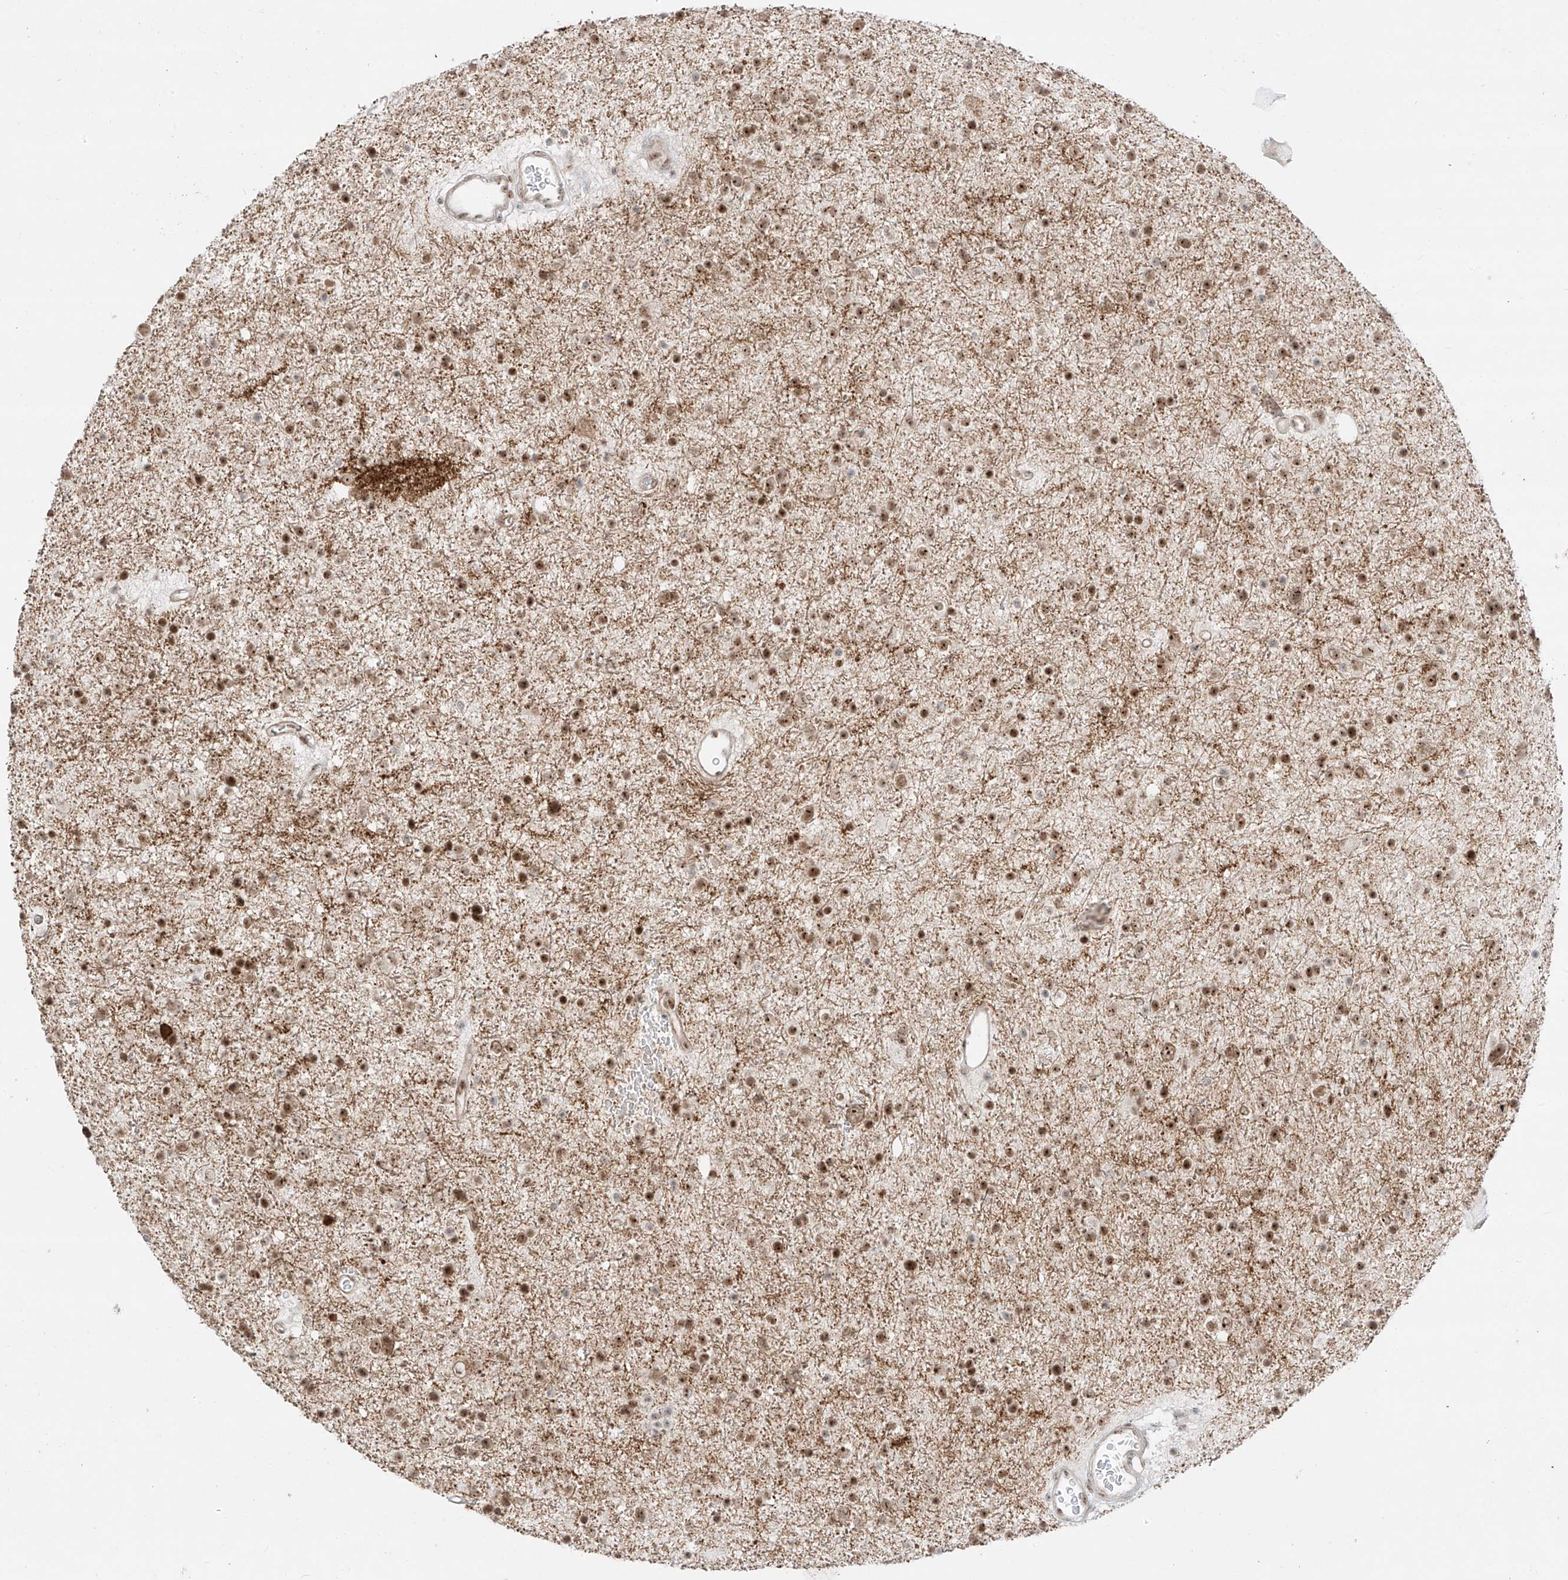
{"staining": {"intensity": "moderate", "quantity": ">75%", "location": "cytoplasmic/membranous,nuclear"}, "tissue": "glioma", "cell_type": "Tumor cells", "image_type": "cancer", "snomed": [{"axis": "morphology", "description": "Glioma, malignant, Low grade"}, {"axis": "topography", "description": "Brain"}], "caption": "Immunohistochemistry (DAB) staining of low-grade glioma (malignant) displays moderate cytoplasmic/membranous and nuclear protein positivity in about >75% of tumor cells.", "gene": "ZNF512", "patient": {"sex": "female", "age": 37}}